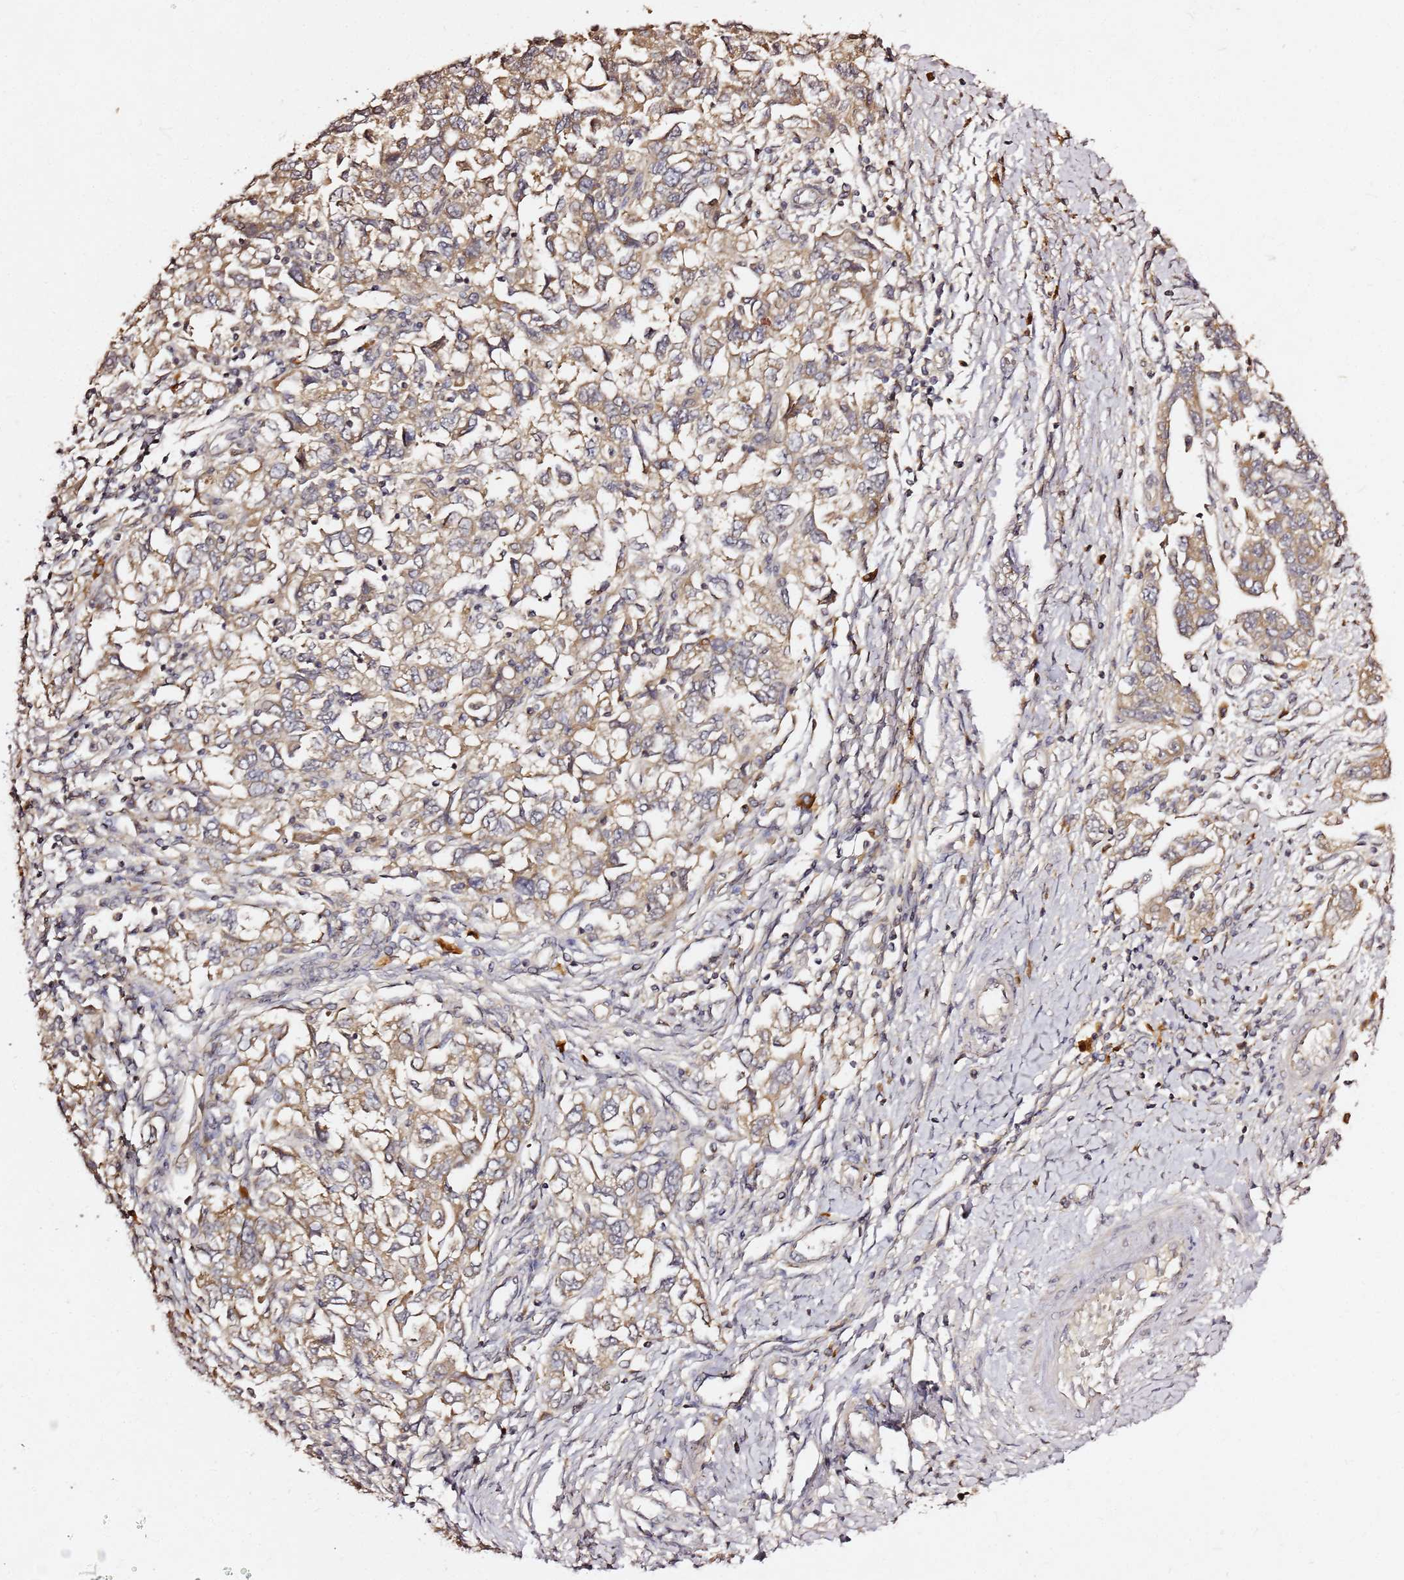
{"staining": {"intensity": "moderate", "quantity": ">75%", "location": "cytoplasmic/membranous"}, "tissue": "ovarian cancer", "cell_type": "Tumor cells", "image_type": "cancer", "snomed": [{"axis": "morphology", "description": "Carcinoma, NOS"}, {"axis": "morphology", "description": "Cystadenocarcinoma, serous, NOS"}, {"axis": "topography", "description": "Ovary"}], "caption": "A brown stain shows moderate cytoplasmic/membranous expression of a protein in ovarian cancer tumor cells. (DAB = brown stain, brightfield microscopy at high magnification).", "gene": "C6orf136", "patient": {"sex": "female", "age": 69}}